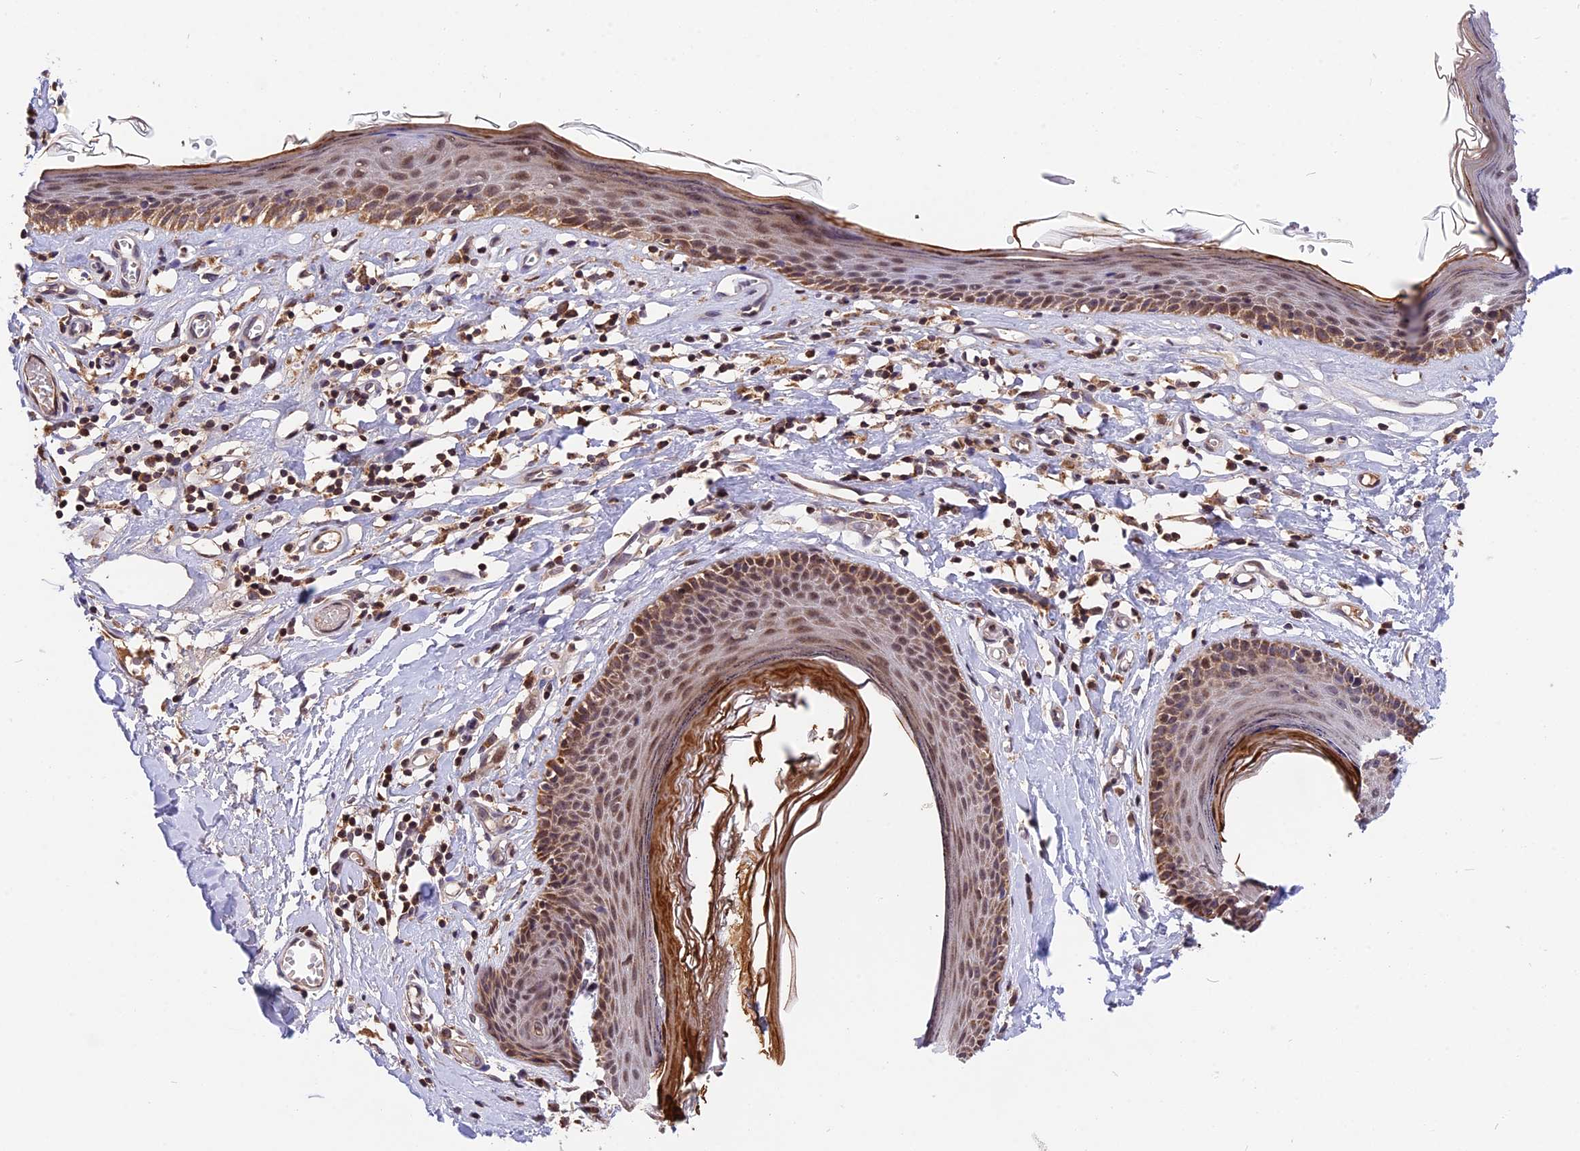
{"staining": {"intensity": "moderate", "quantity": ">75%", "location": "cytoplasmic/membranous,nuclear"}, "tissue": "skin", "cell_type": "Epidermal cells", "image_type": "normal", "snomed": [{"axis": "morphology", "description": "Normal tissue, NOS"}, {"axis": "topography", "description": "Adipose tissue"}, {"axis": "topography", "description": "Vascular tissue"}, {"axis": "topography", "description": "Vulva"}, {"axis": "topography", "description": "Peripheral nerve tissue"}], "caption": "Unremarkable skin reveals moderate cytoplasmic/membranous,nuclear positivity in about >75% of epidermal cells, visualized by immunohistochemistry.", "gene": "RERGL", "patient": {"sex": "female", "age": 86}}